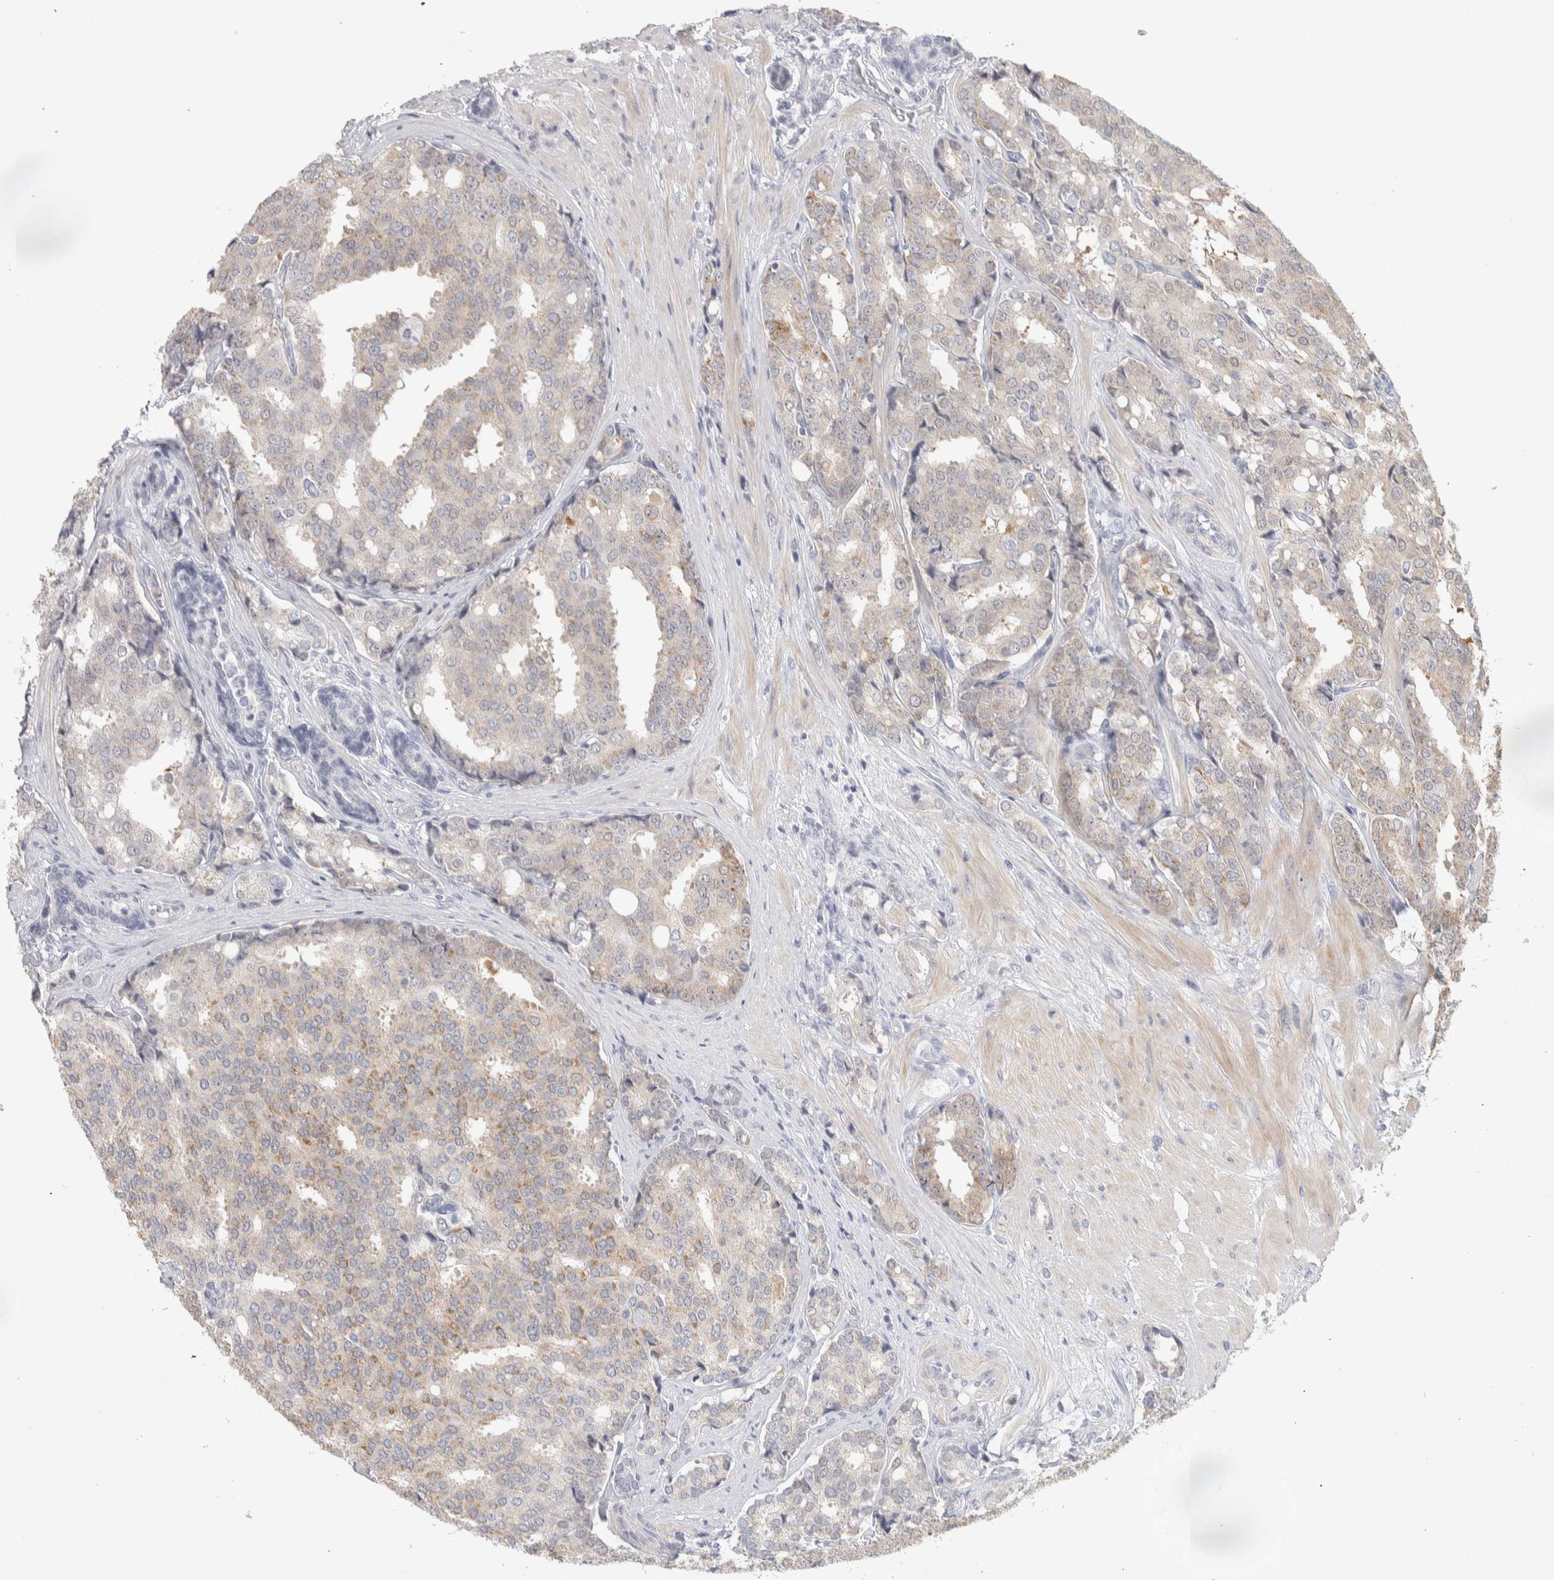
{"staining": {"intensity": "negative", "quantity": "none", "location": "none"}, "tissue": "prostate cancer", "cell_type": "Tumor cells", "image_type": "cancer", "snomed": [{"axis": "morphology", "description": "Adenocarcinoma, High grade"}, {"axis": "topography", "description": "Prostate"}], "caption": "Tumor cells show no significant expression in prostate cancer. The staining is performed using DAB brown chromogen with nuclei counter-stained in using hematoxylin.", "gene": "DCXR", "patient": {"sex": "male", "age": 50}}